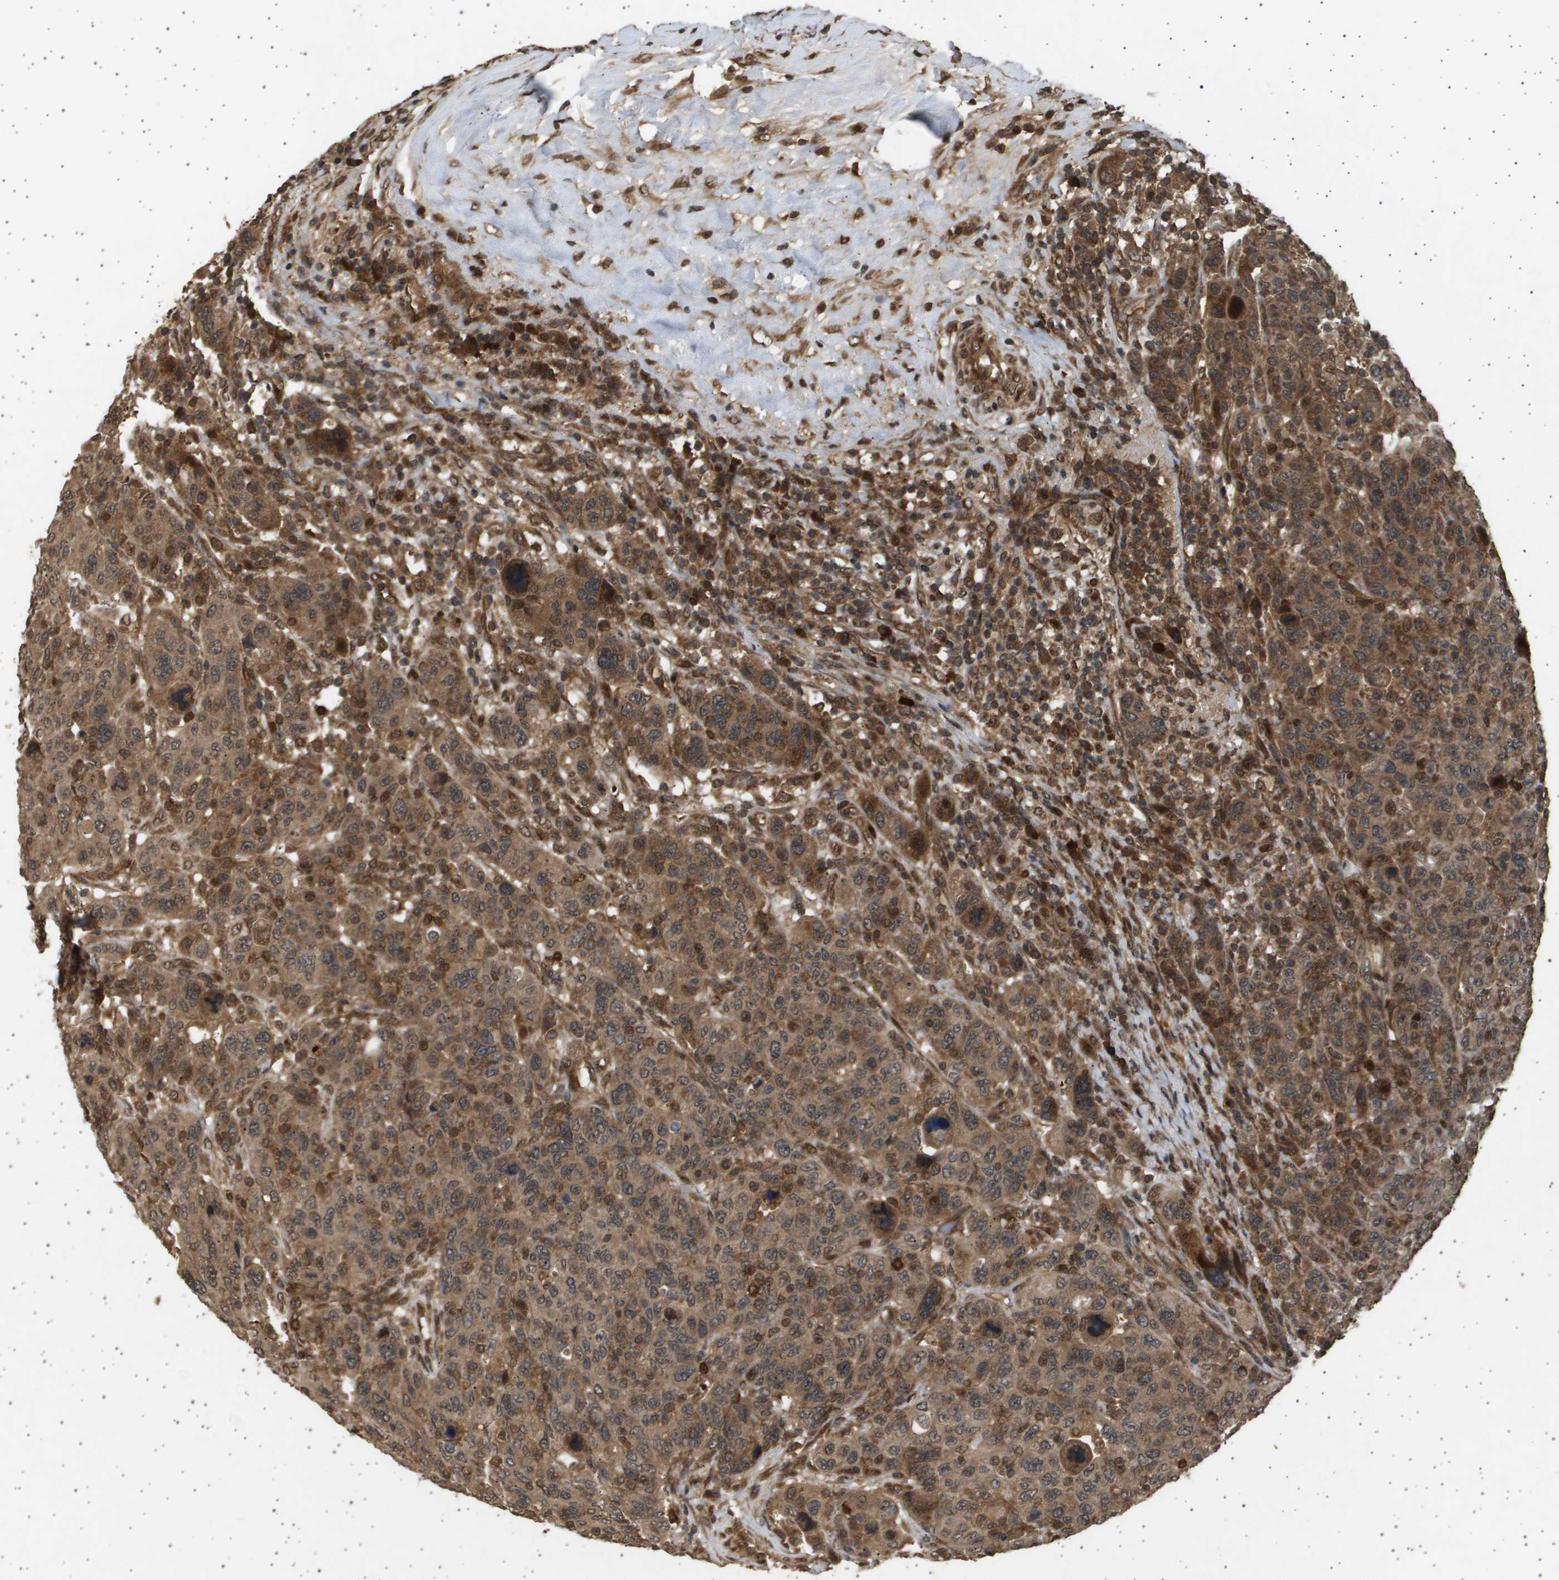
{"staining": {"intensity": "moderate", "quantity": ">75%", "location": "cytoplasmic/membranous,nuclear"}, "tissue": "breast cancer", "cell_type": "Tumor cells", "image_type": "cancer", "snomed": [{"axis": "morphology", "description": "Duct carcinoma"}, {"axis": "topography", "description": "Breast"}], "caption": "Moderate cytoplasmic/membranous and nuclear positivity for a protein is present in approximately >75% of tumor cells of intraductal carcinoma (breast) using immunohistochemistry.", "gene": "TNRC6A", "patient": {"sex": "female", "age": 37}}